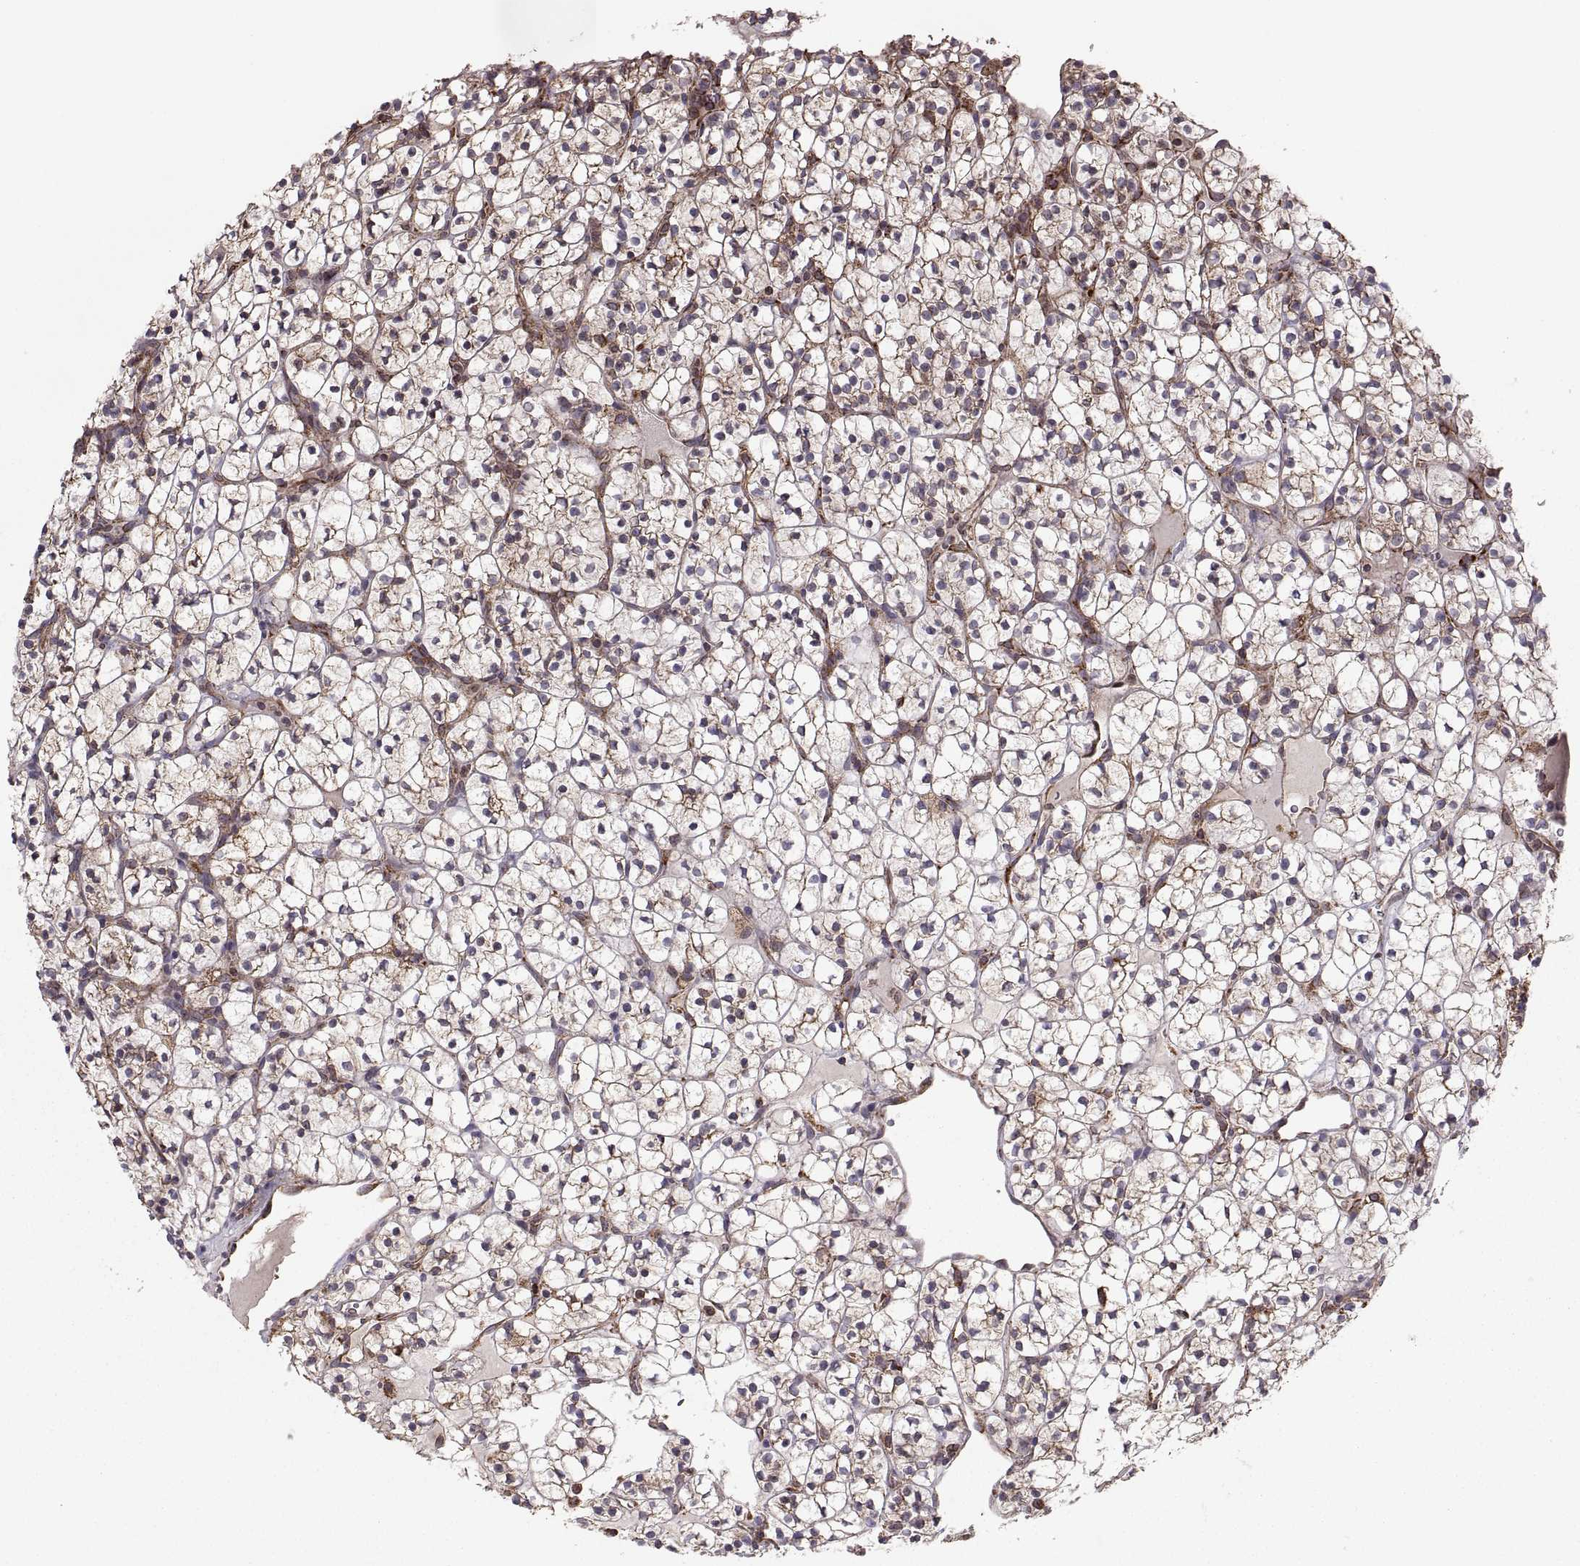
{"staining": {"intensity": "weak", "quantity": "25%-75%", "location": "cytoplasmic/membranous"}, "tissue": "renal cancer", "cell_type": "Tumor cells", "image_type": "cancer", "snomed": [{"axis": "morphology", "description": "Adenocarcinoma, NOS"}, {"axis": "topography", "description": "Kidney"}], "caption": "Tumor cells reveal low levels of weak cytoplasmic/membranous expression in approximately 25%-75% of cells in human renal cancer (adenocarcinoma).", "gene": "PDIA3", "patient": {"sex": "female", "age": 89}}